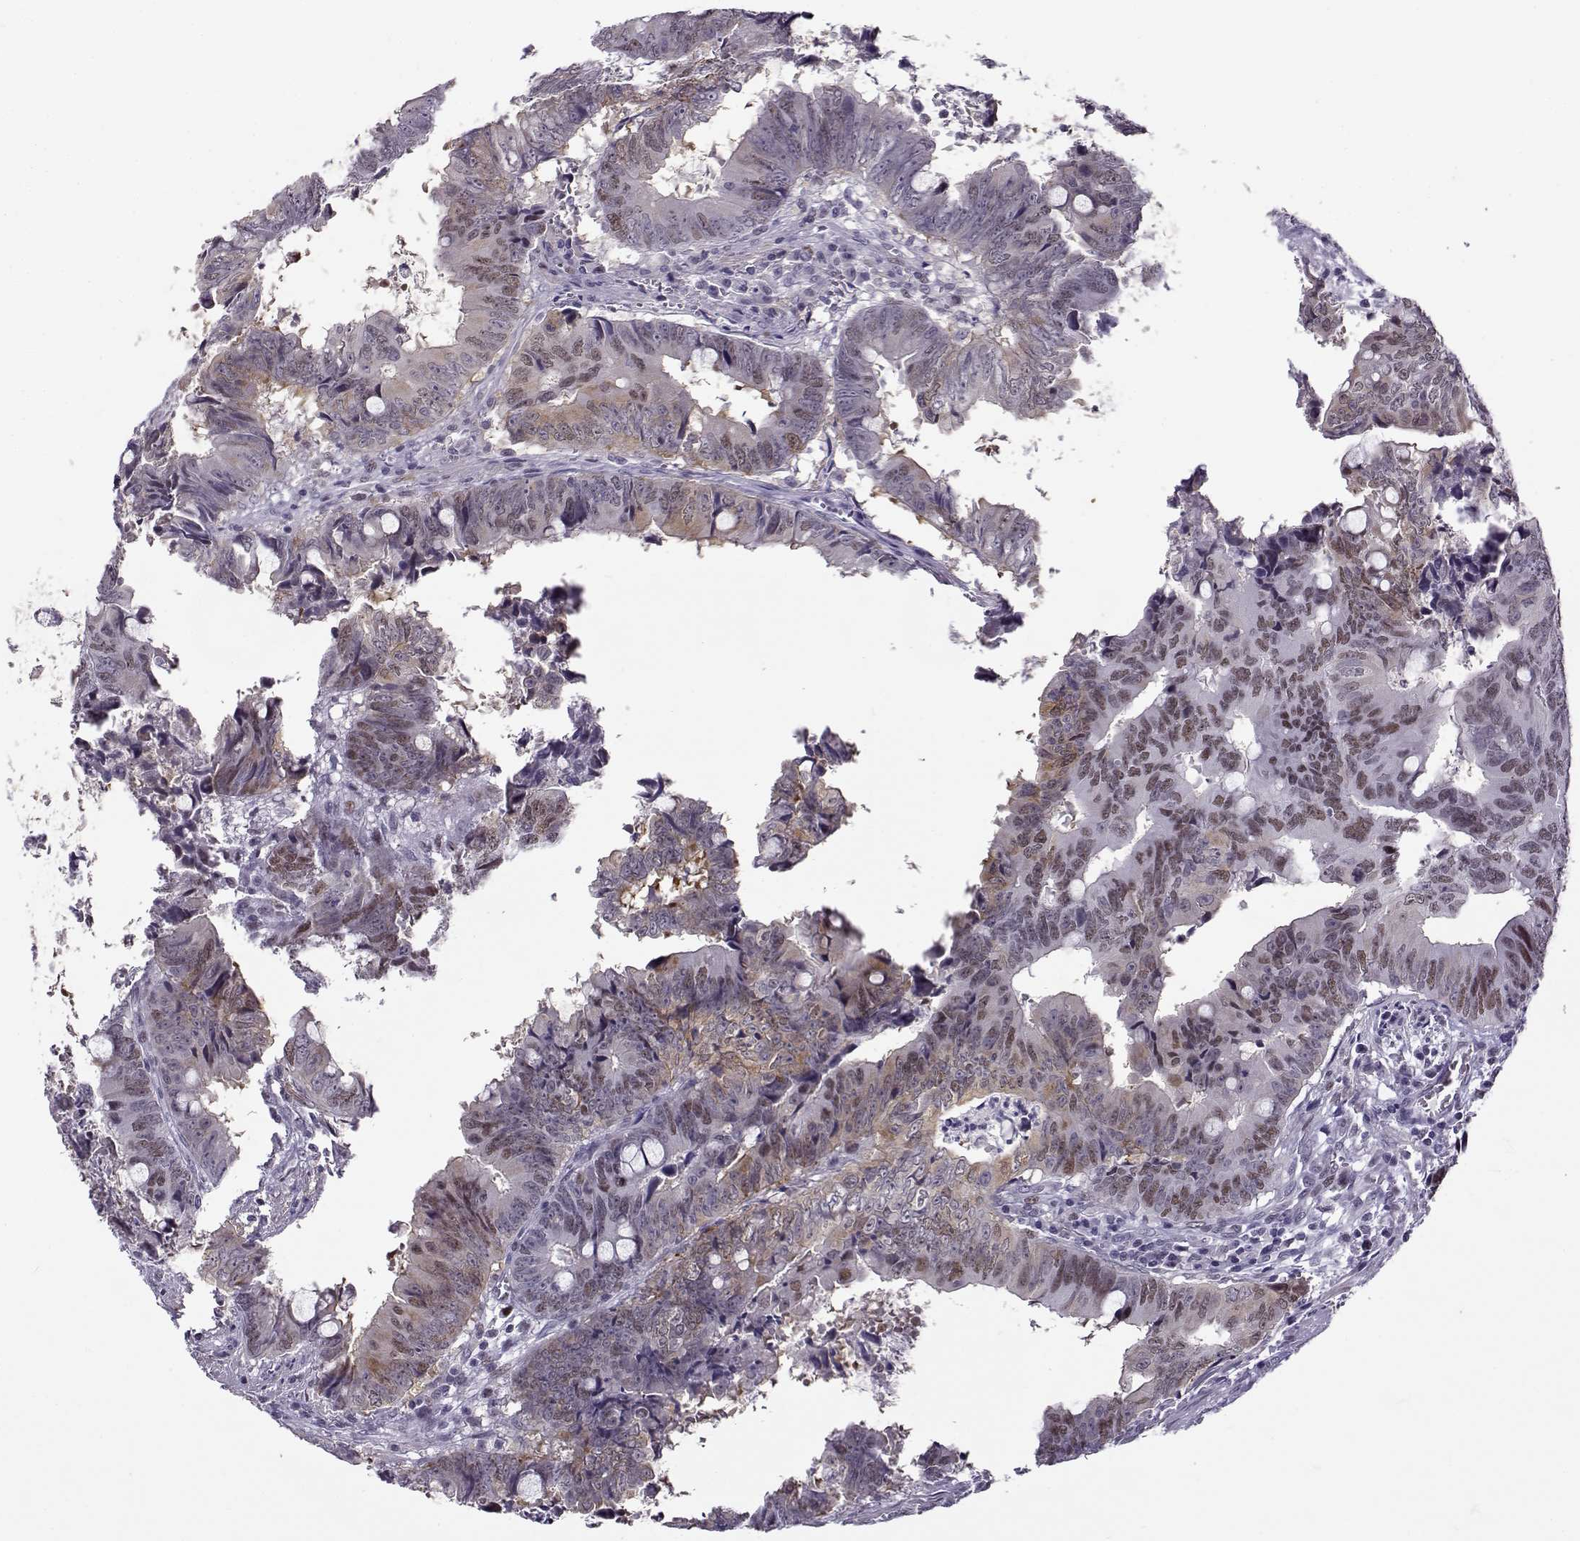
{"staining": {"intensity": "weak", "quantity": "<25%", "location": "cytoplasmic/membranous"}, "tissue": "colorectal cancer", "cell_type": "Tumor cells", "image_type": "cancer", "snomed": [{"axis": "morphology", "description": "Adenocarcinoma, NOS"}, {"axis": "topography", "description": "Colon"}], "caption": "This image is of colorectal adenocarcinoma stained with immunohistochemistry to label a protein in brown with the nuclei are counter-stained blue. There is no staining in tumor cells.", "gene": "BACH1", "patient": {"sex": "female", "age": 82}}